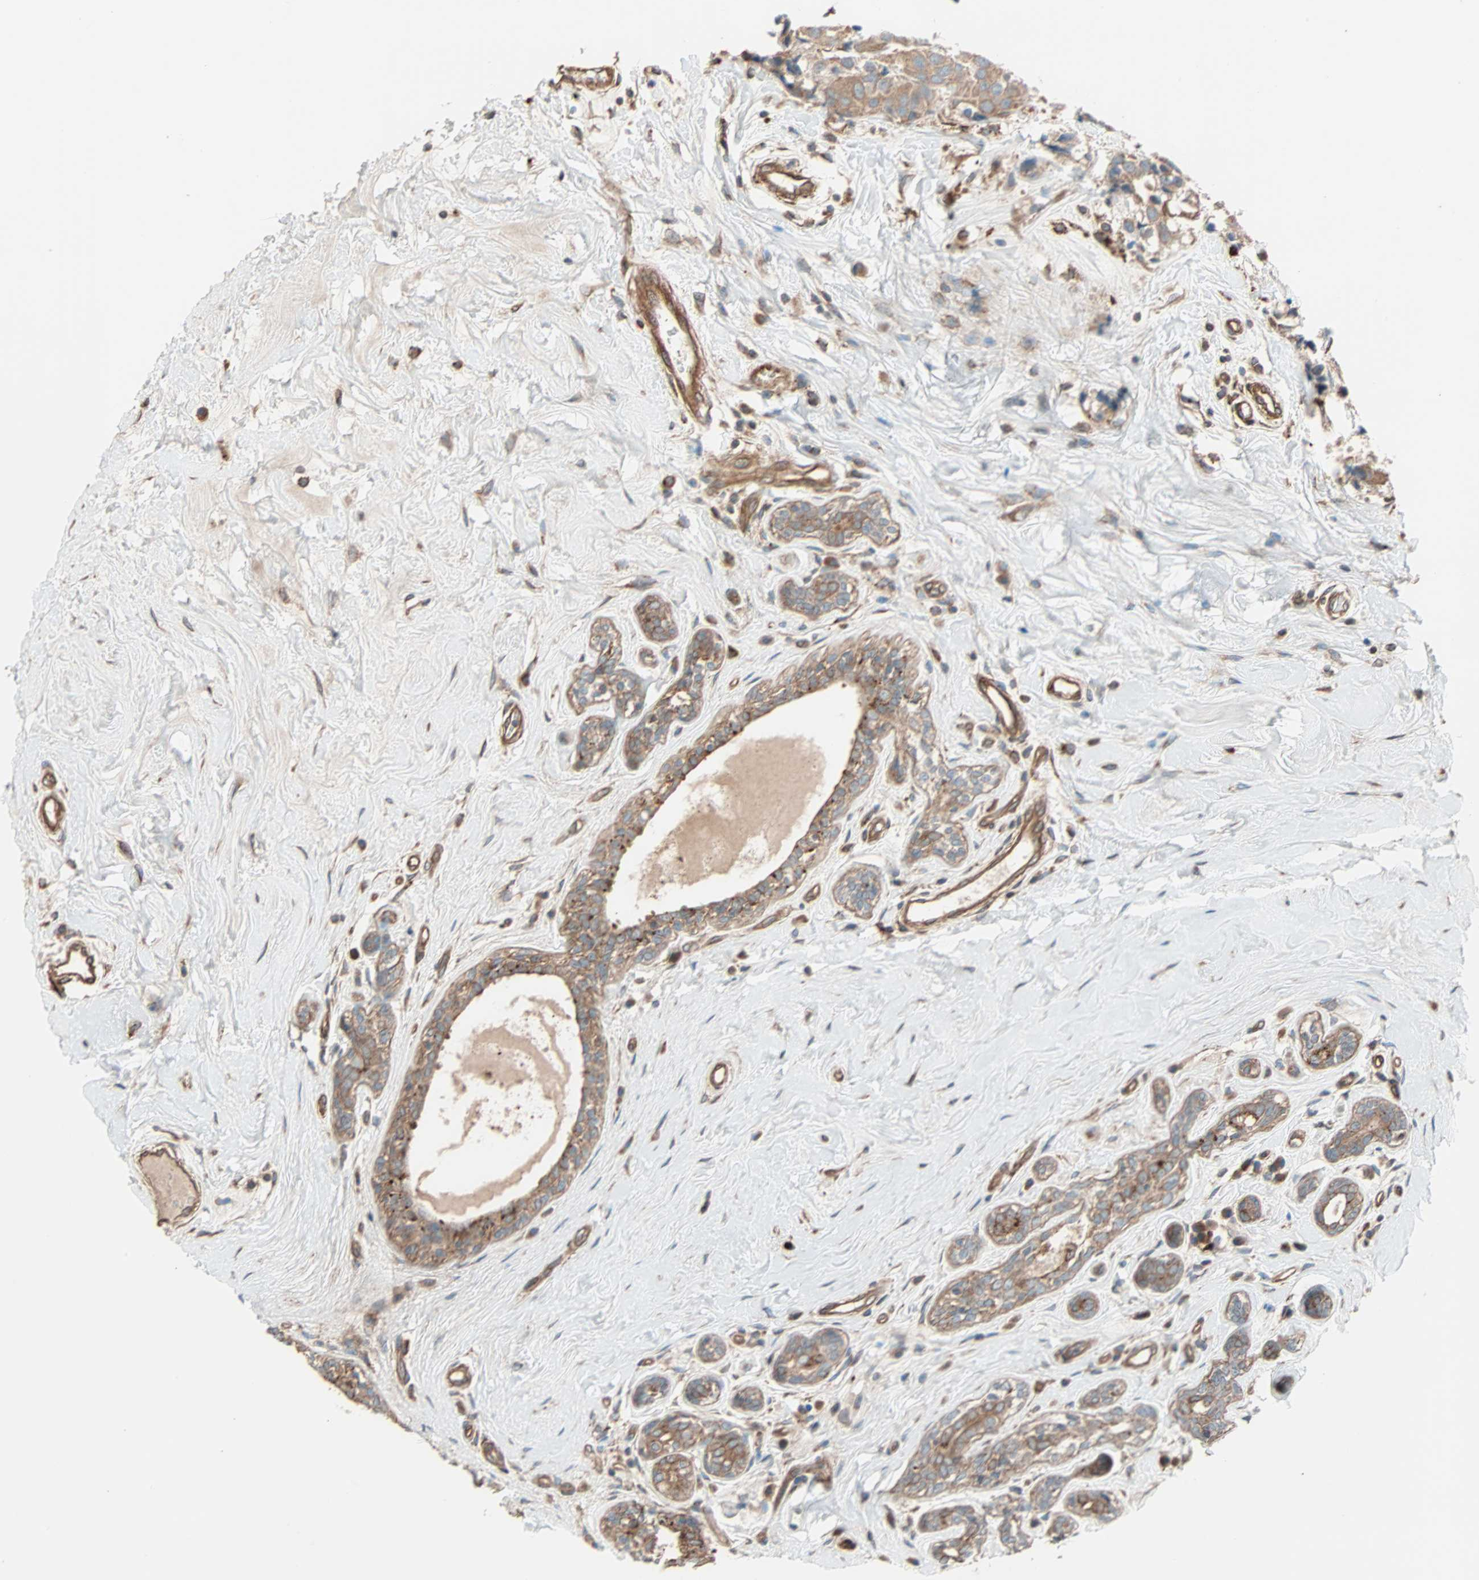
{"staining": {"intensity": "moderate", "quantity": ">75%", "location": "cytoplasmic/membranous"}, "tissue": "breast cancer", "cell_type": "Tumor cells", "image_type": "cancer", "snomed": [{"axis": "morphology", "description": "Normal tissue, NOS"}, {"axis": "morphology", "description": "Duct carcinoma"}, {"axis": "topography", "description": "Breast"}], "caption": "Breast infiltrating ductal carcinoma stained with DAB immunohistochemistry shows medium levels of moderate cytoplasmic/membranous expression in approximately >75% of tumor cells.", "gene": "PHYH", "patient": {"sex": "female", "age": 39}}